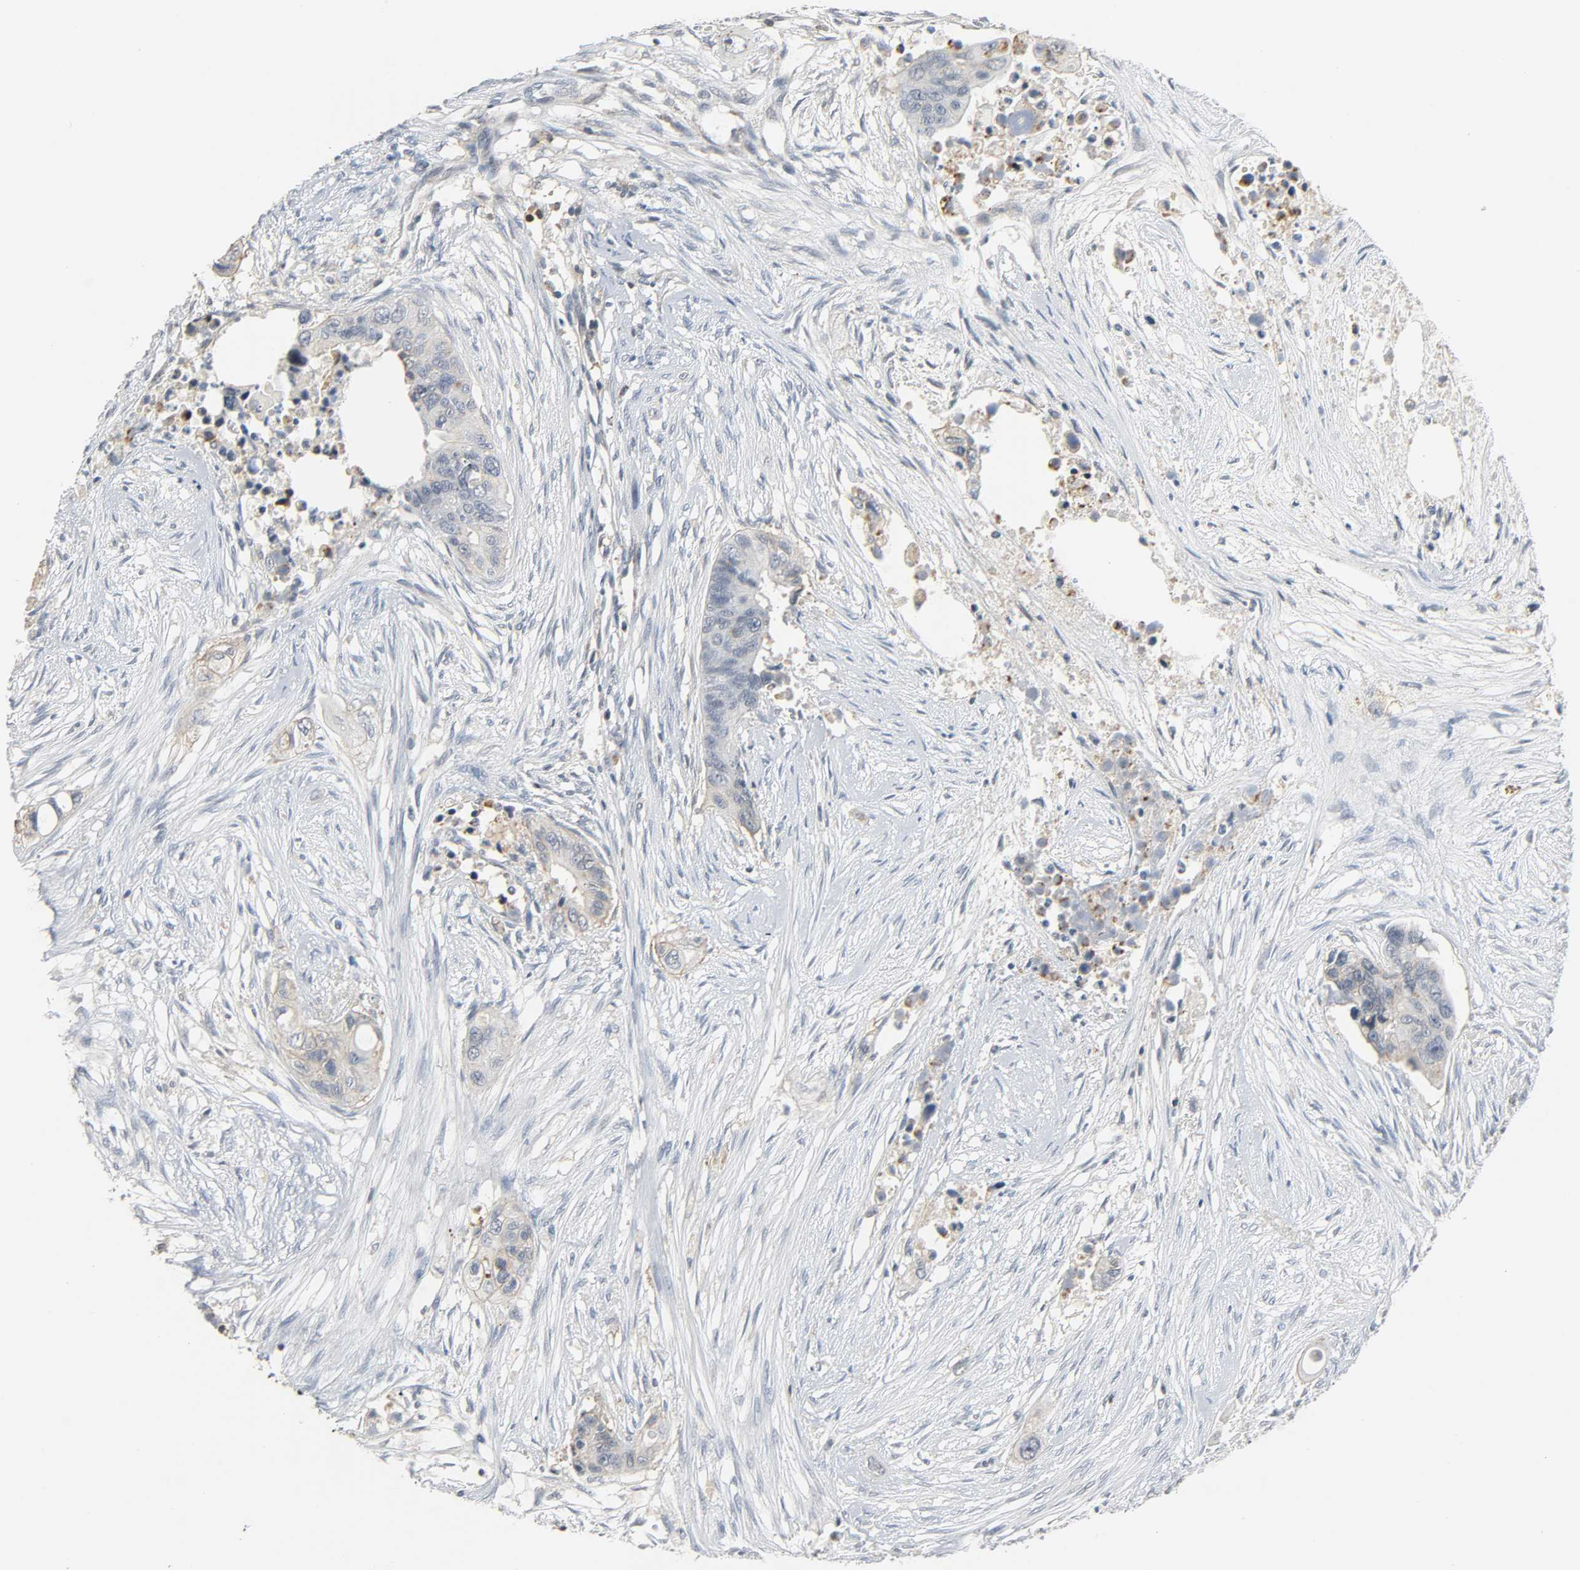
{"staining": {"intensity": "weak", "quantity": "<25%", "location": "cytoplasmic/membranous"}, "tissue": "colorectal cancer", "cell_type": "Tumor cells", "image_type": "cancer", "snomed": [{"axis": "morphology", "description": "Adenocarcinoma, NOS"}, {"axis": "topography", "description": "Colon"}], "caption": "A photomicrograph of colorectal cancer (adenocarcinoma) stained for a protein shows no brown staining in tumor cells.", "gene": "CD4", "patient": {"sex": "female", "age": 57}}